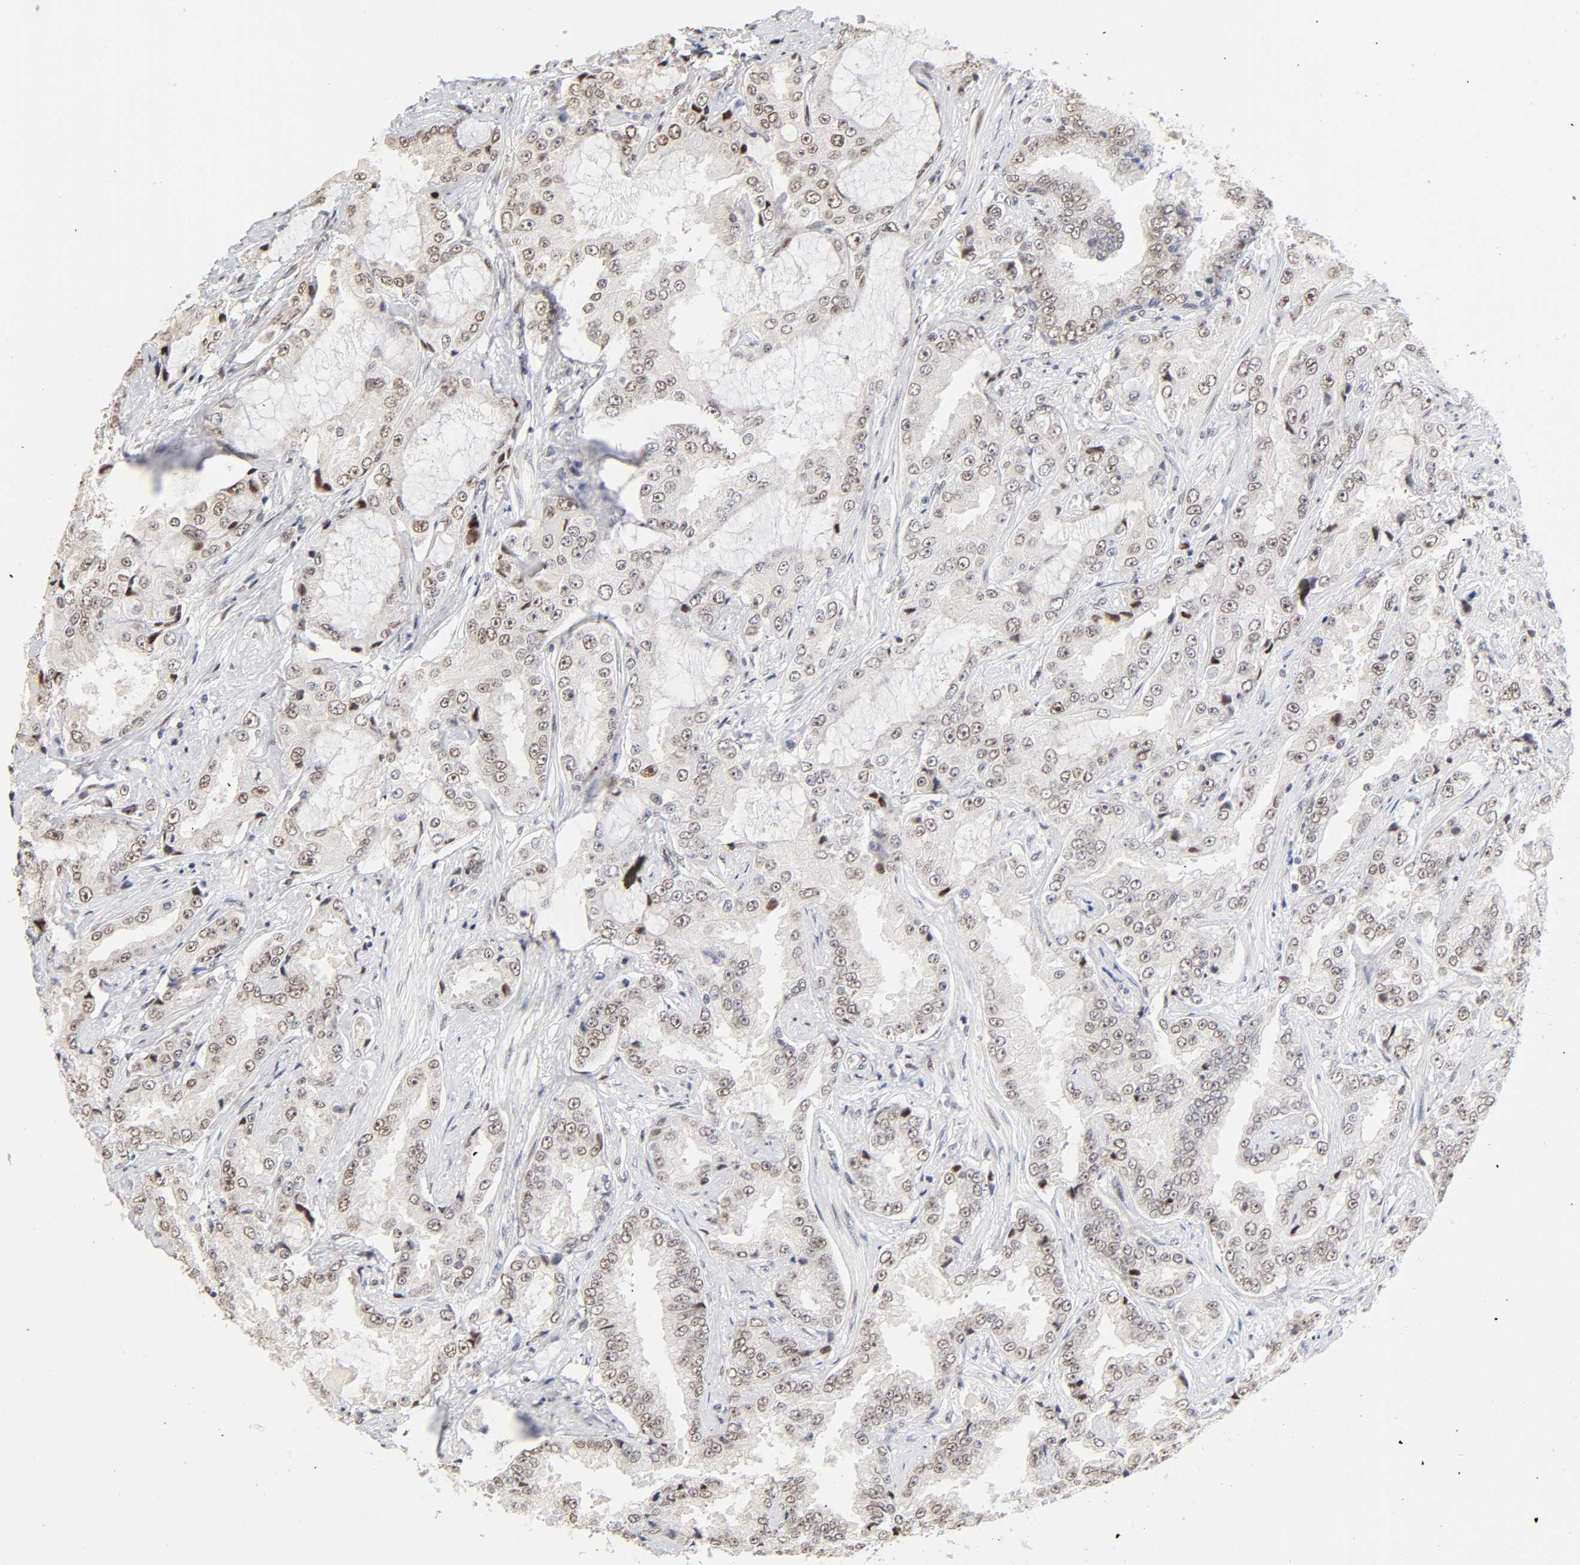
{"staining": {"intensity": "weak", "quantity": "25%-75%", "location": "nuclear"}, "tissue": "prostate cancer", "cell_type": "Tumor cells", "image_type": "cancer", "snomed": [{"axis": "morphology", "description": "Adenocarcinoma, High grade"}, {"axis": "topography", "description": "Prostate"}], "caption": "Immunohistochemistry micrograph of human high-grade adenocarcinoma (prostate) stained for a protein (brown), which demonstrates low levels of weak nuclear positivity in about 25%-75% of tumor cells.", "gene": "TP53RK", "patient": {"sex": "male", "age": 73}}